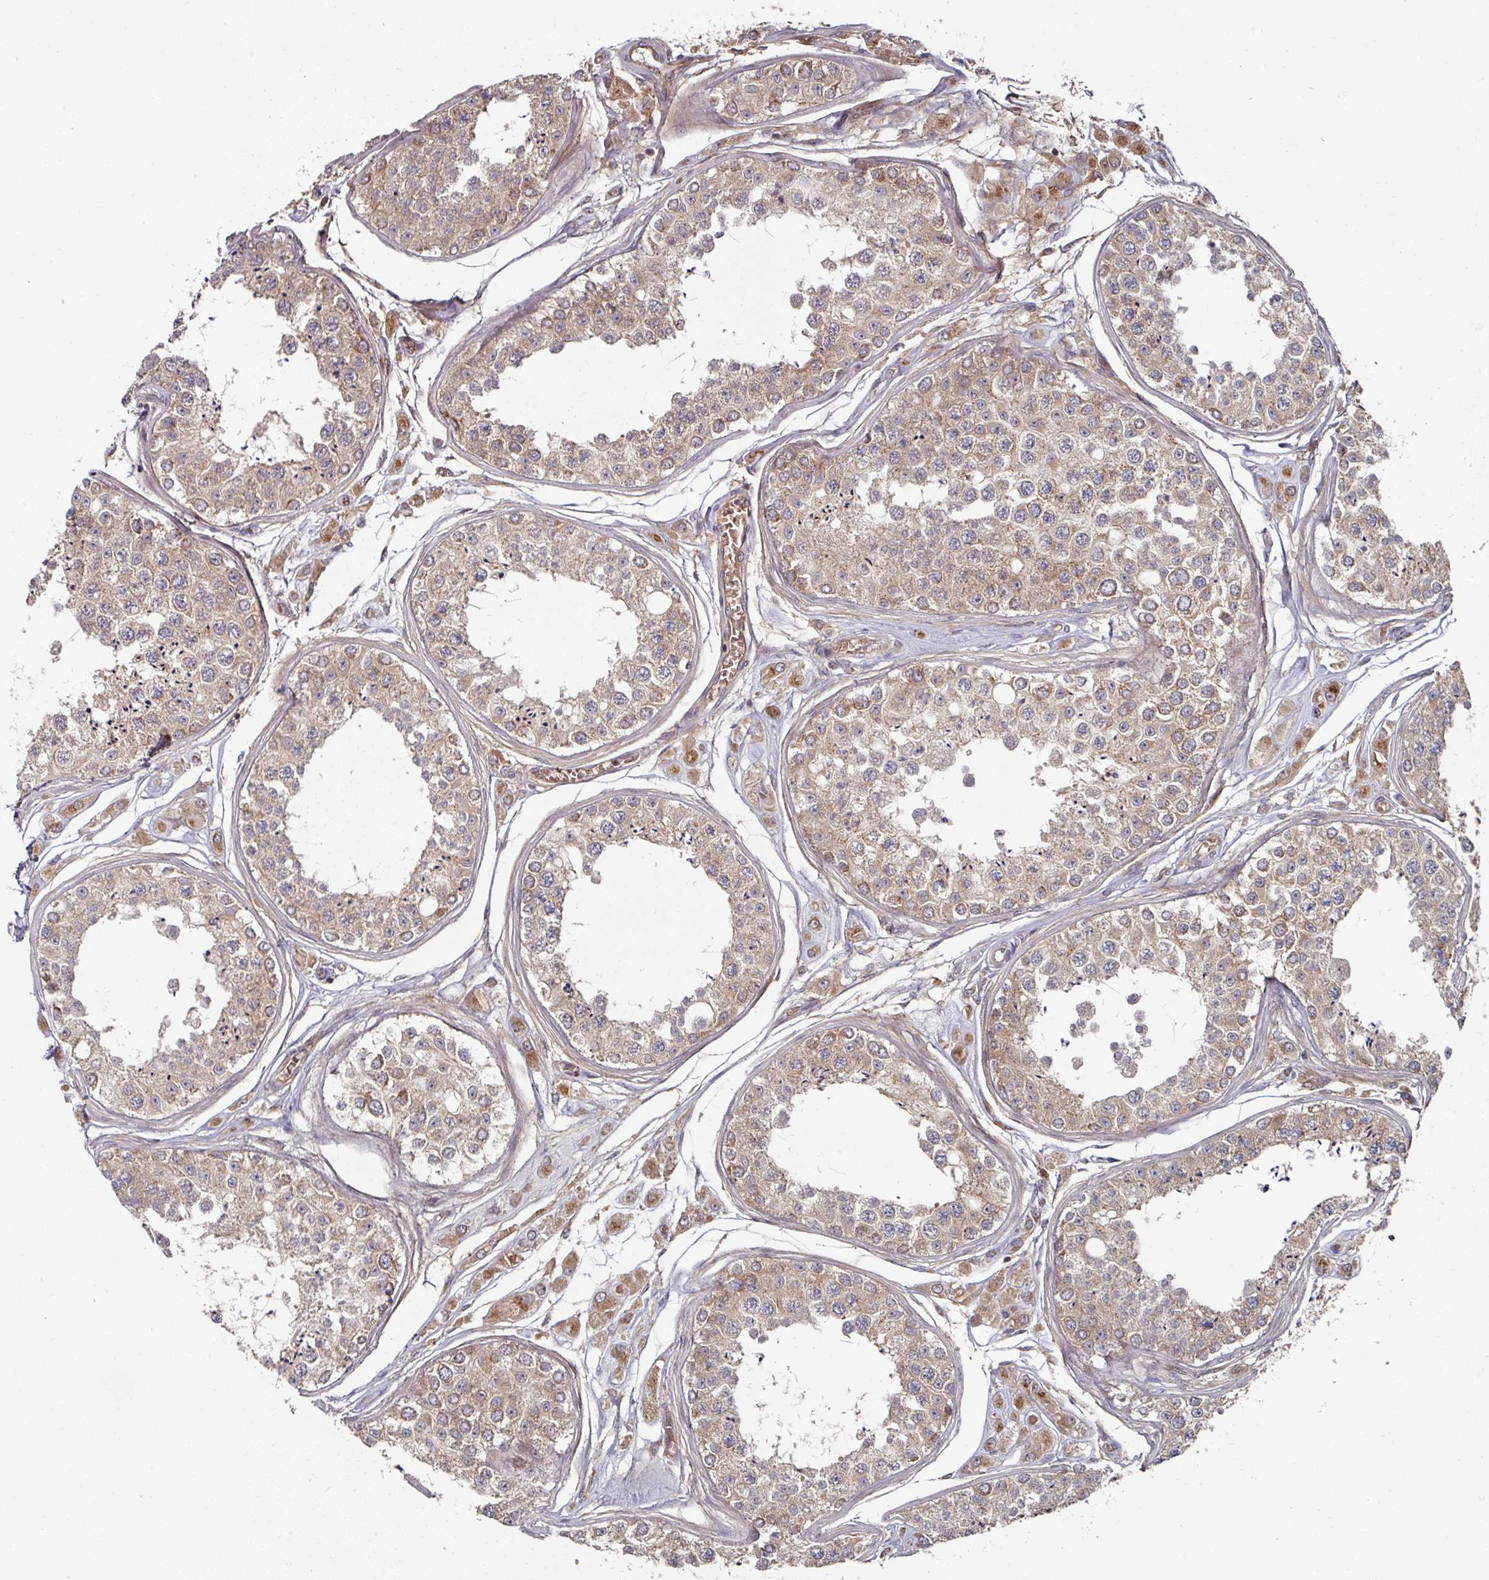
{"staining": {"intensity": "weak", "quantity": ">75%", "location": "cytoplasmic/membranous"}, "tissue": "testis", "cell_type": "Cells in seminiferous ducts", "image_type": "normal", "snomed": [{"axis": "morphology", "description": "Normal tissue, NOS"}, {"axis": "topography", "description": "Testis"}], "caption": "About >75% of cells in seminiferous ducts in benign testis display weak cytoplasmic/membranous protein expression as visualized by brown immunohistochemical staining.", "gene": "DNAJC7", "patient": {"sex": "male", "age": 25}}